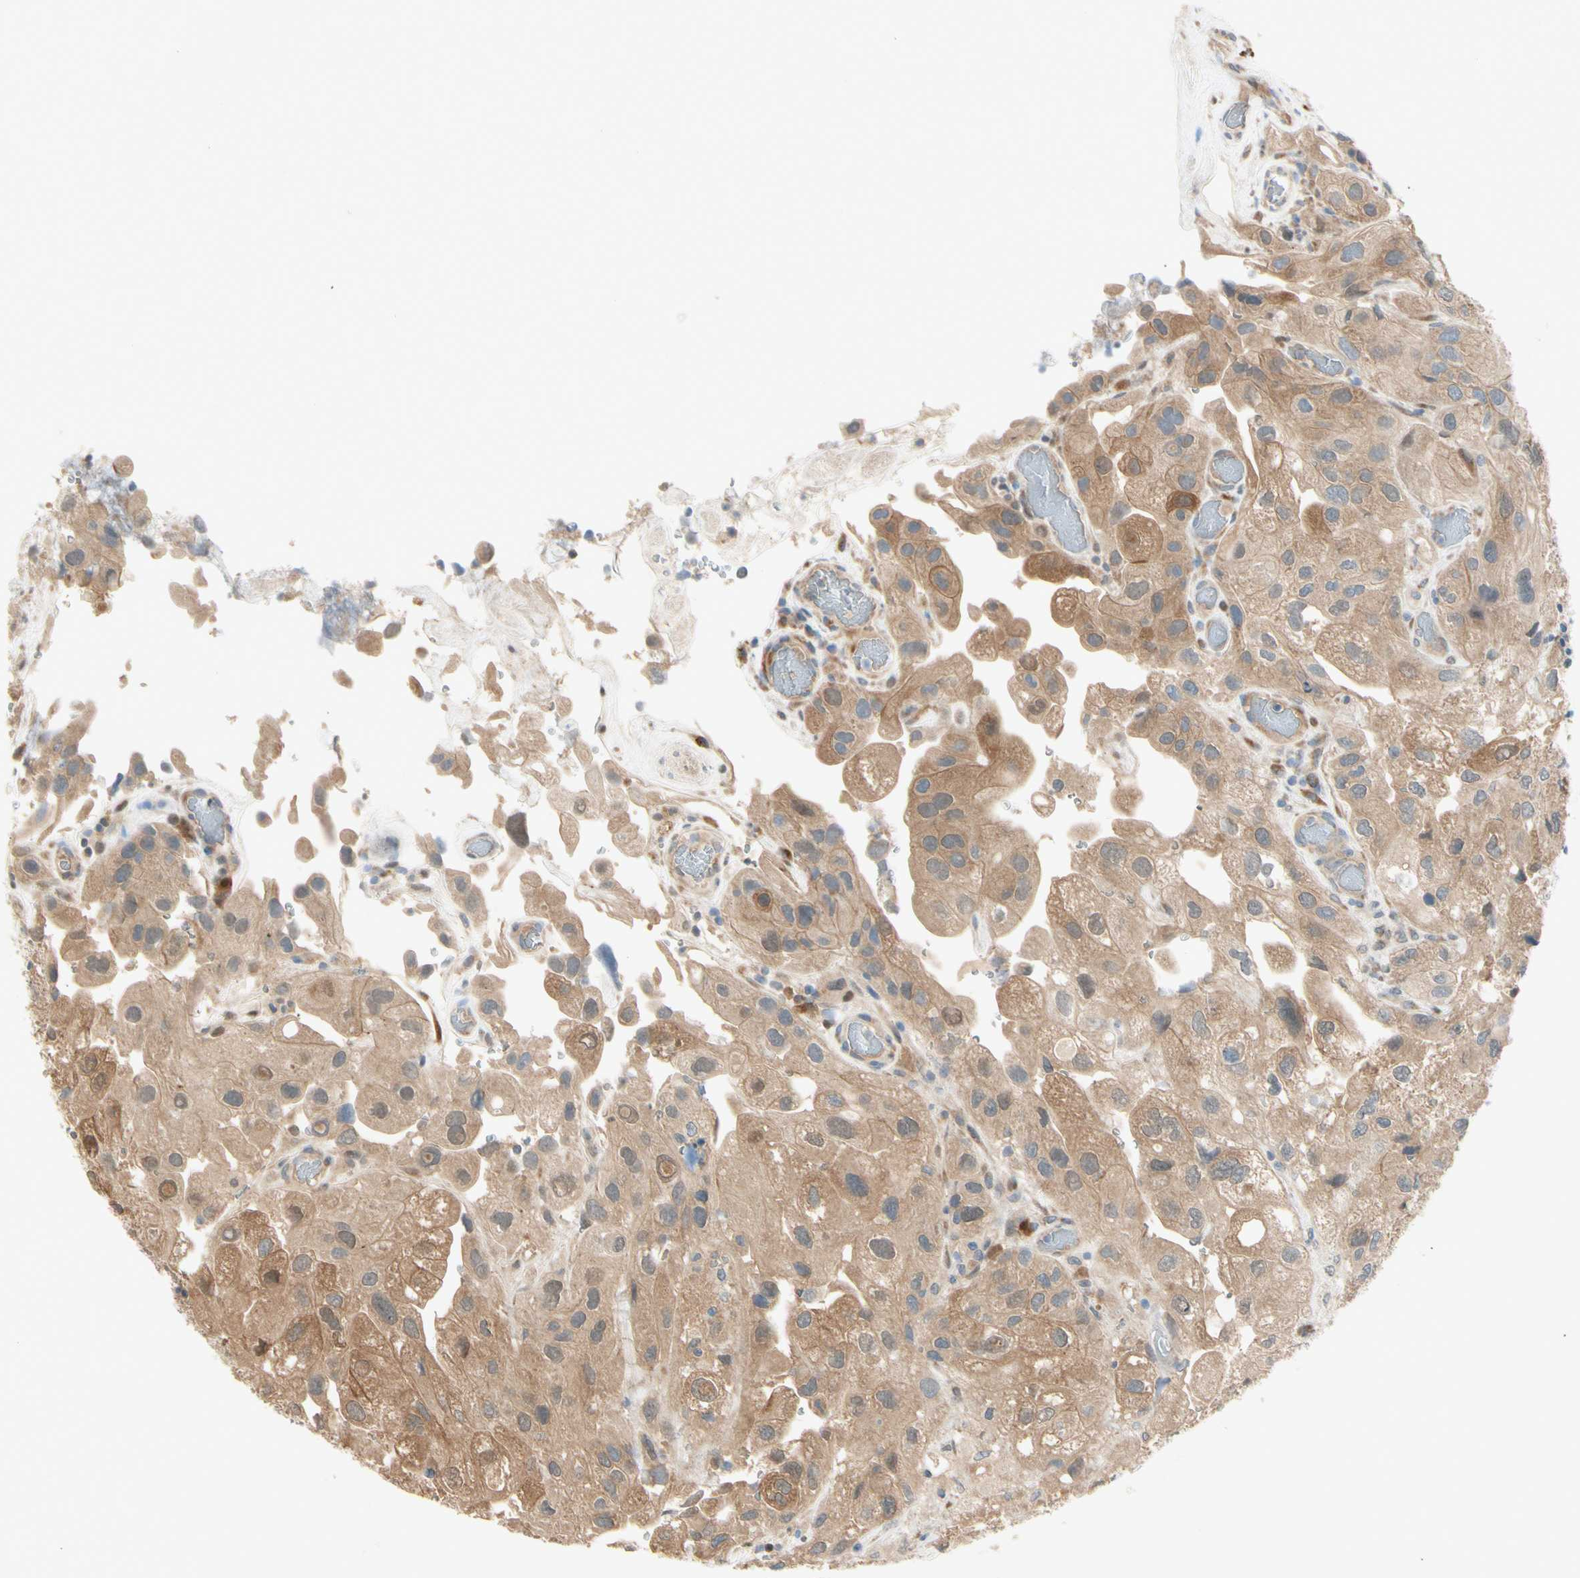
{"staining": {"intensity": "moderate", "quantity": ">75%", "location": "cytoplasmic/membranous"}, "tissue": "urothelial cancer", "cell_type": "Tumor cells", "image_type": "cancer", "snomed": [{"axis": "morphology", "description": "Urothelial carcinoma, High grade"}, {"axis": "topography", "description": "Urinary bladder"}], "caption": "Human high-grade urothelial carcinoma stained with a brown dye demonstrates moderate cytoplasmic/membranous positive expression in approximately >75% of tumor cells.", "gene": "PTTG1", "patient": {"sex": "female", "age": 64}}